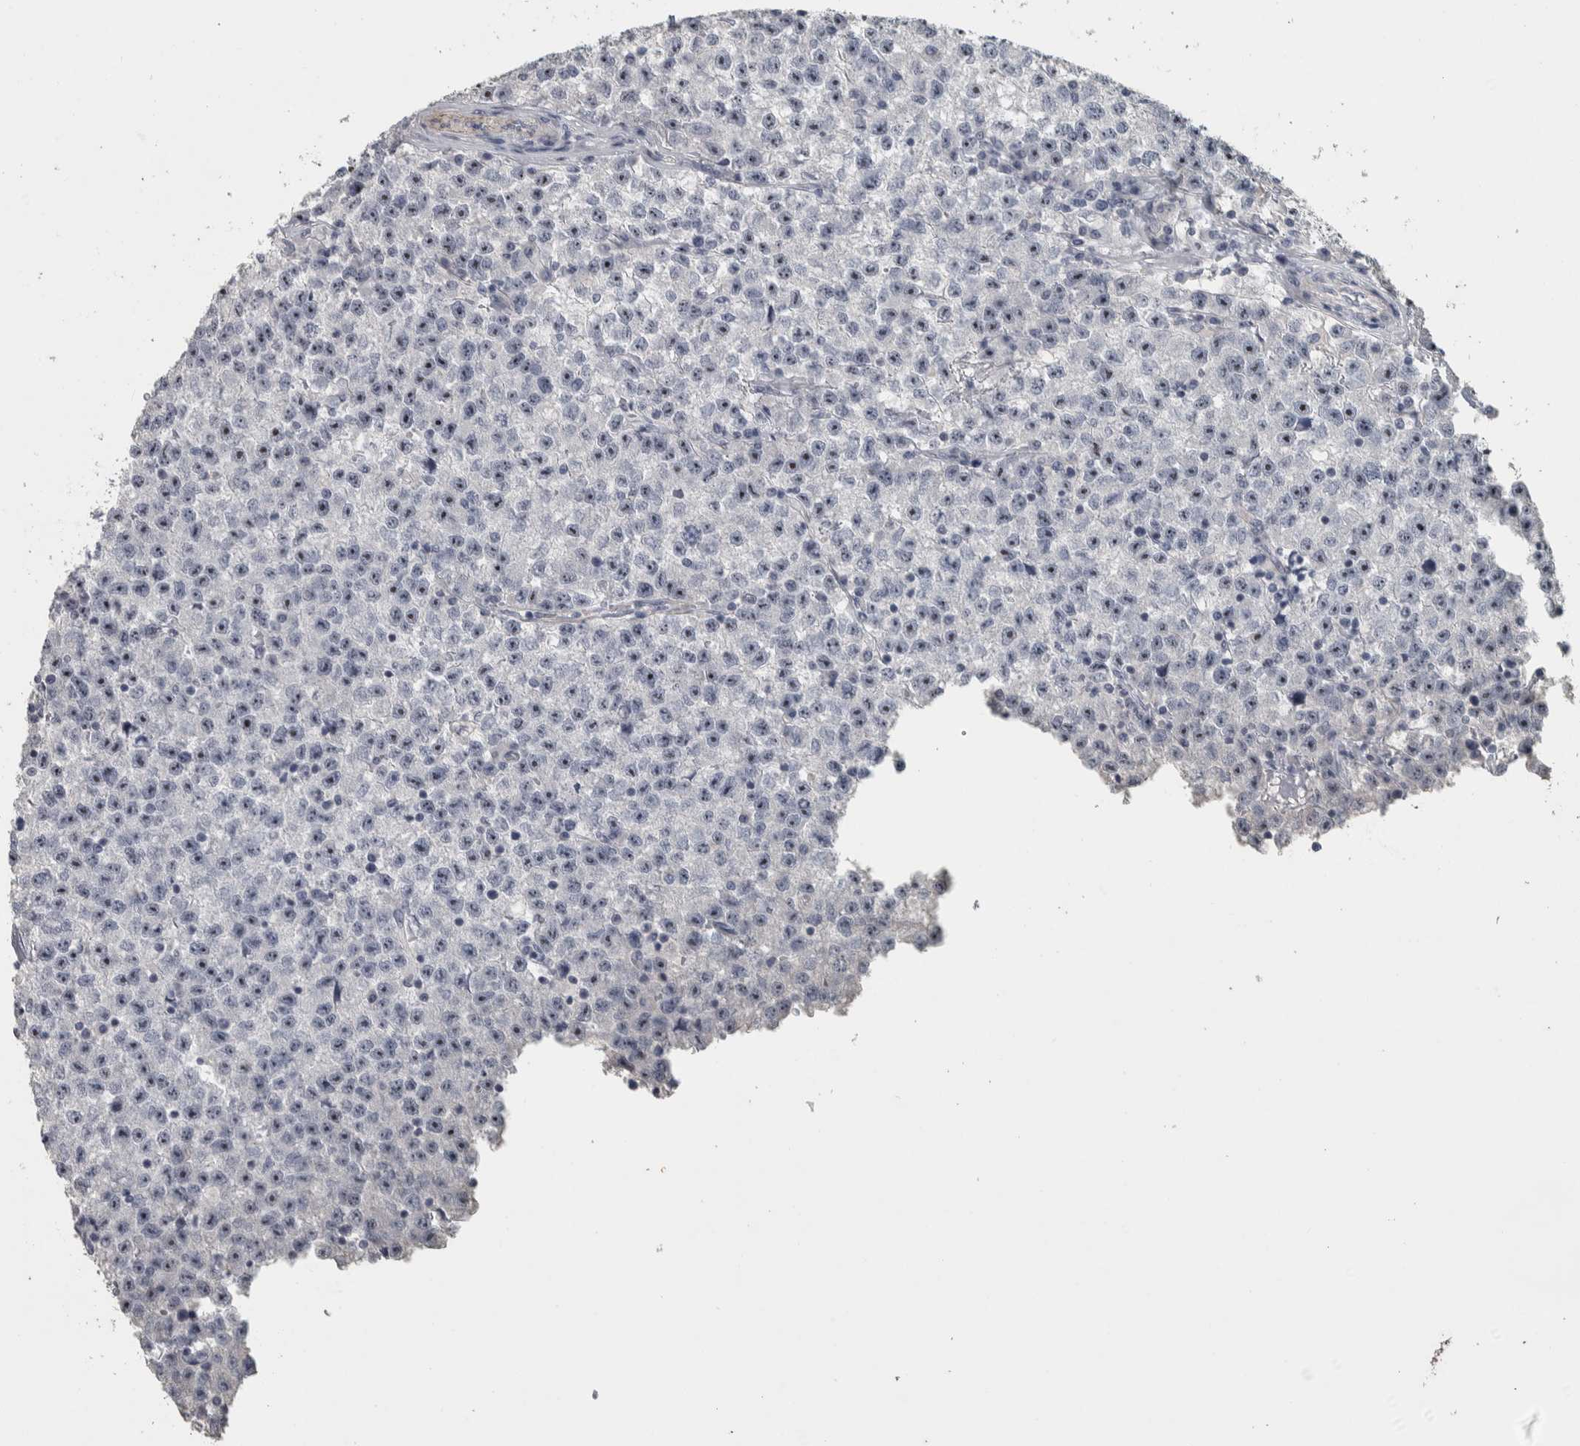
{"staining": {"intensity": "negative", "quantity": "none", "location": "none"}, "tissue": "testis cancer", "cell_type": "Tumor cells", "image_type": "cancer", "snomed": [{"axis": "morphology", "description": "Seminoma, NOS"}, {"axis": "topography", "description": "Testis"}], "caption": "Tumor cells are negative for protein expression in human testis cancer (seminoma).", "gene": "DCAF10", "patient": {"sex": "male", "age": 22}}